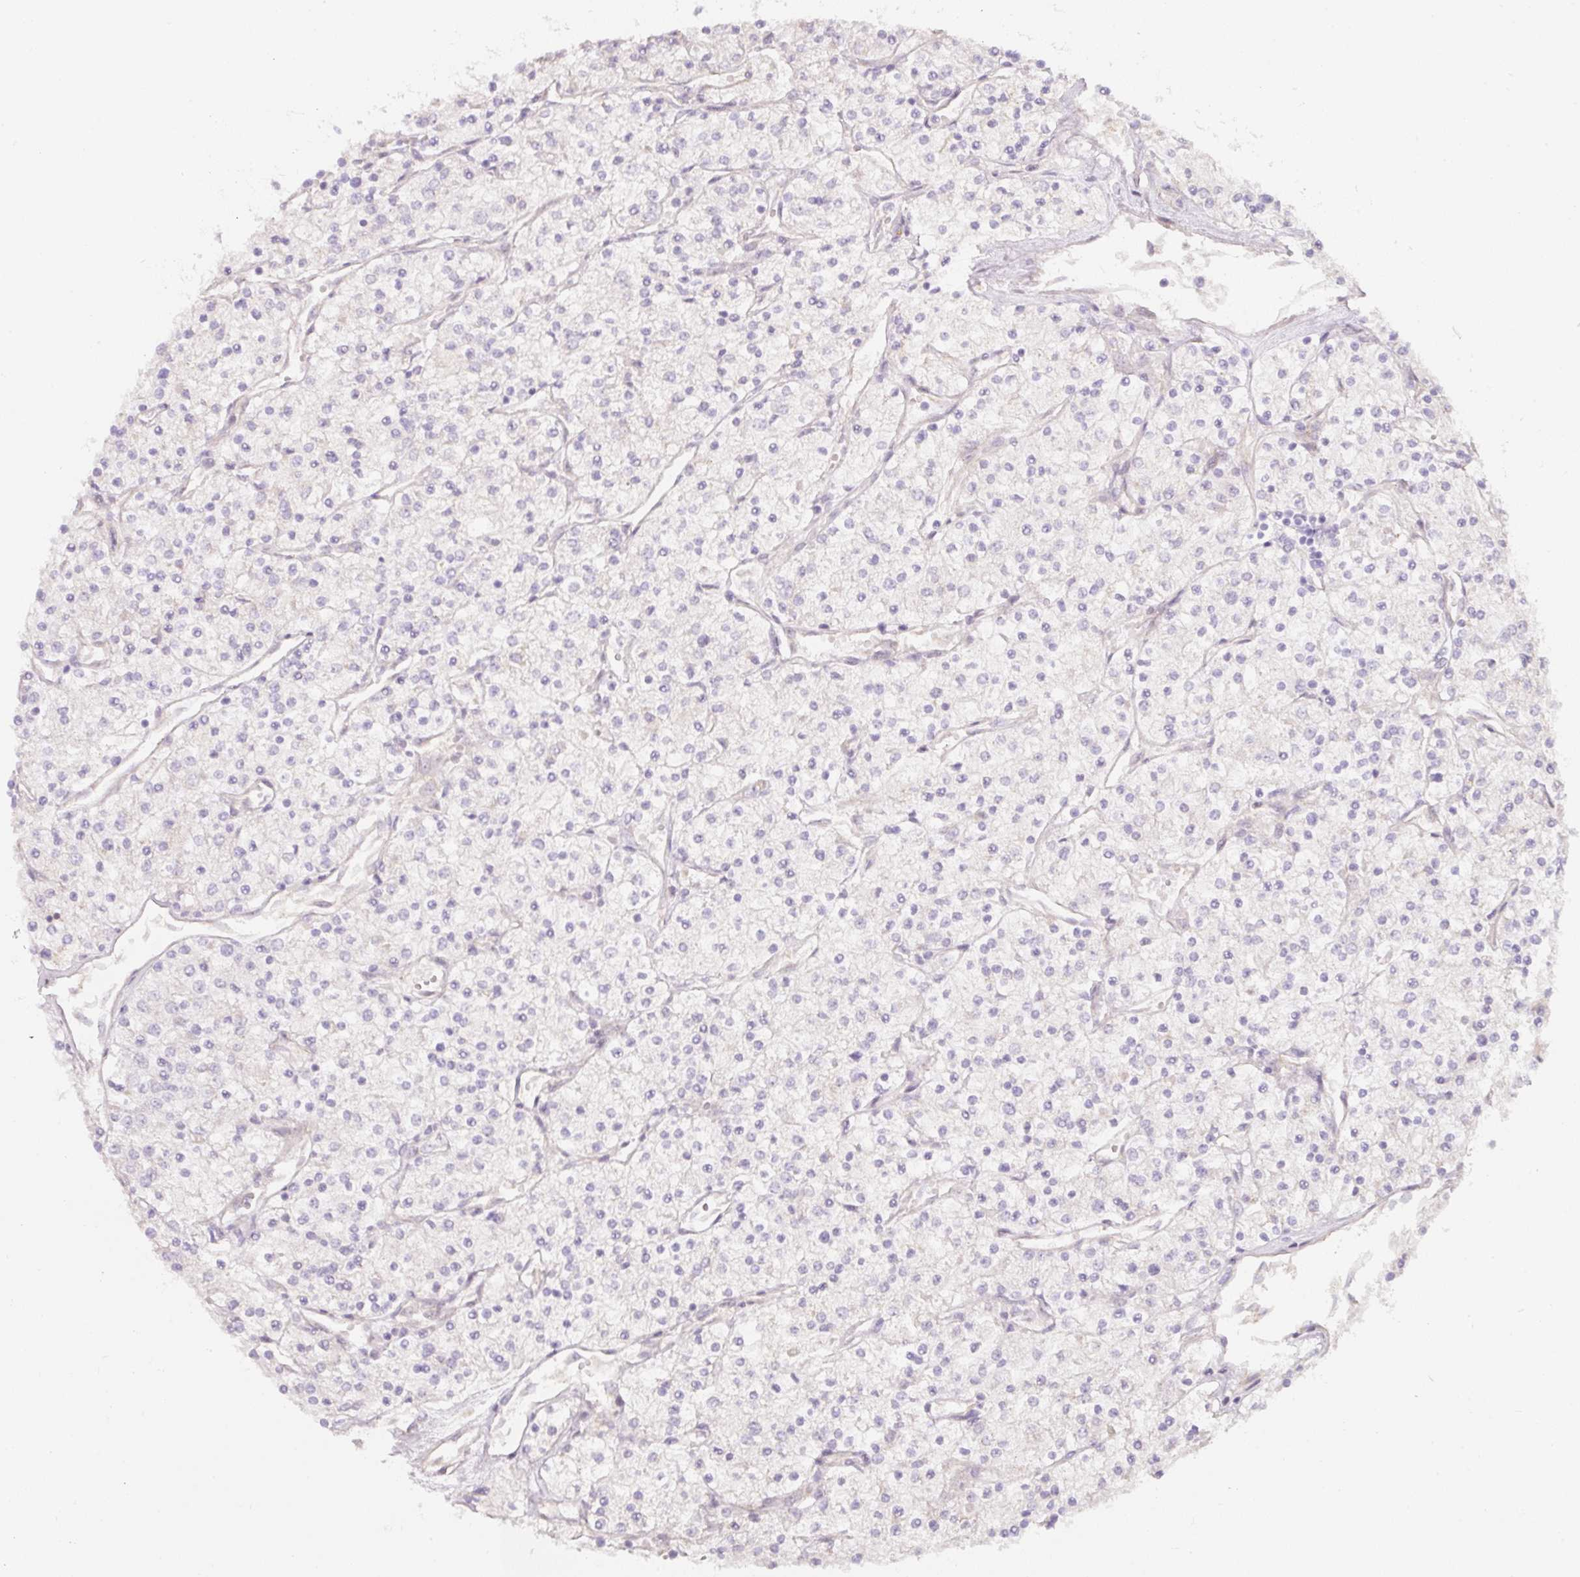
{"staining": {"intensity": "negative", "quantity": "none", "location": "none"}, "tissue": "renal cancer", "cell_type": "Tumor cells", "image_type": "cancer", "snomed": [{"axis": "morphology", "description": "Adenocarcinoma, NOS"}, {"axis": "topography", "description": "Kidney"}], "caption": "This photomicrograph is of renal cancer stained with immunohistochemistry (IHC) to label a protein in brown with the nuclei are counter-stained blue. There is no staining in tumor cells.", "gene": "NBPF11", "patient": {"sex": "male", "age": 80}}